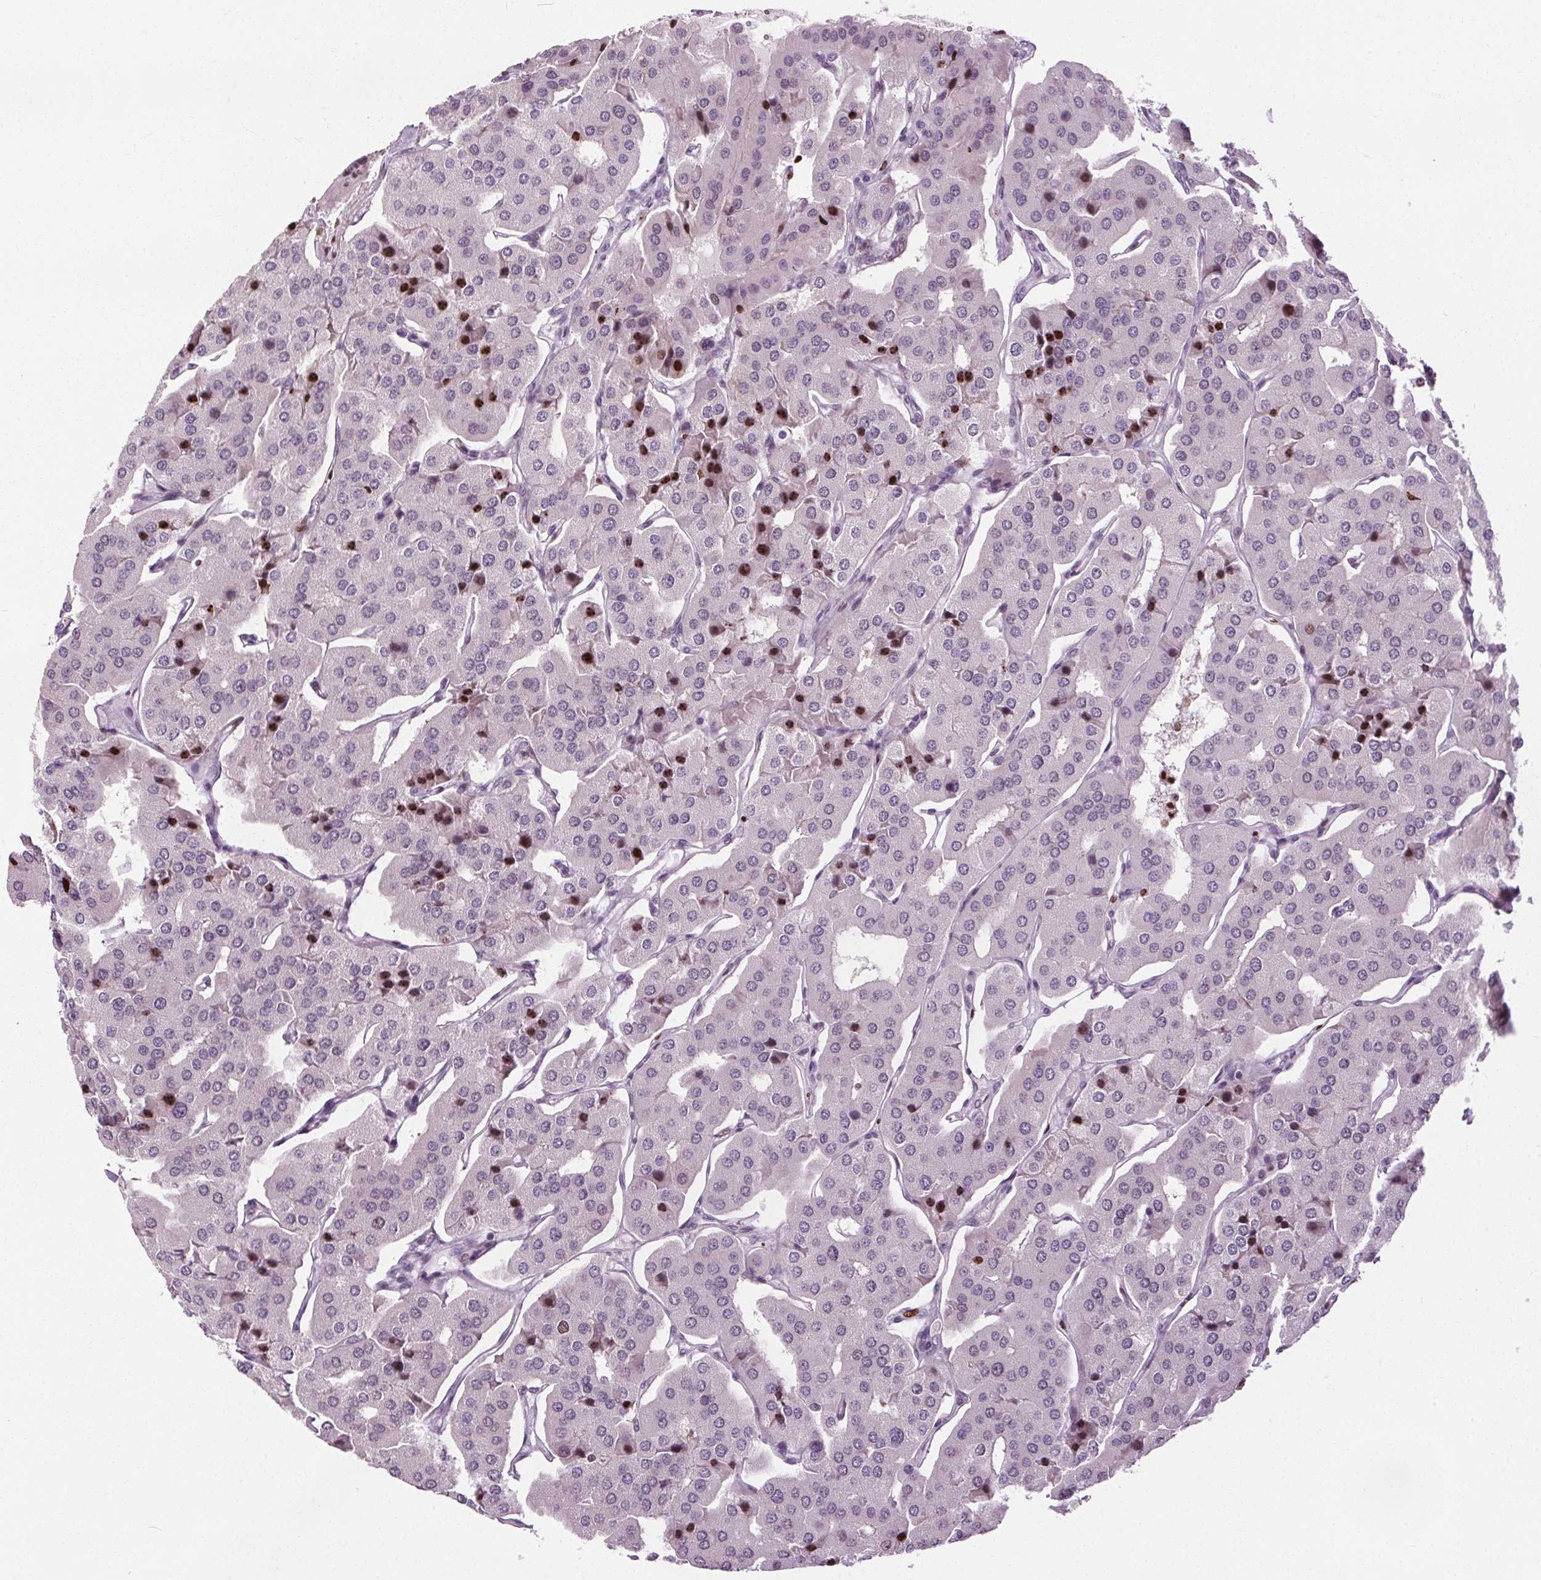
{"staining": {"intensity": "strong", "quantity": "<25%", "location": "nuclear"}, "tissue": "parathyroid gland", "cell_type": "Glandular cells", "image_type": "normal", "snomed": [{"axis": "morphology", "description": "Normal tissue, NOS"}, {"axis": "morphology", "description": "Adenoma, NOS"}, {"axis": "topography", "description": "Parathyroid gland"}], "caption": "Immunohistochemical staining of unremarkable parathyroid gland reveals strong nuclear protein staining in approximately <25% of glandular cells. Immunohistochemistry stains the protein of interest in brown and the nuclei are stained blue.", "gene": "CEBPA", "patient": {"sex": "female", "age": 86}}